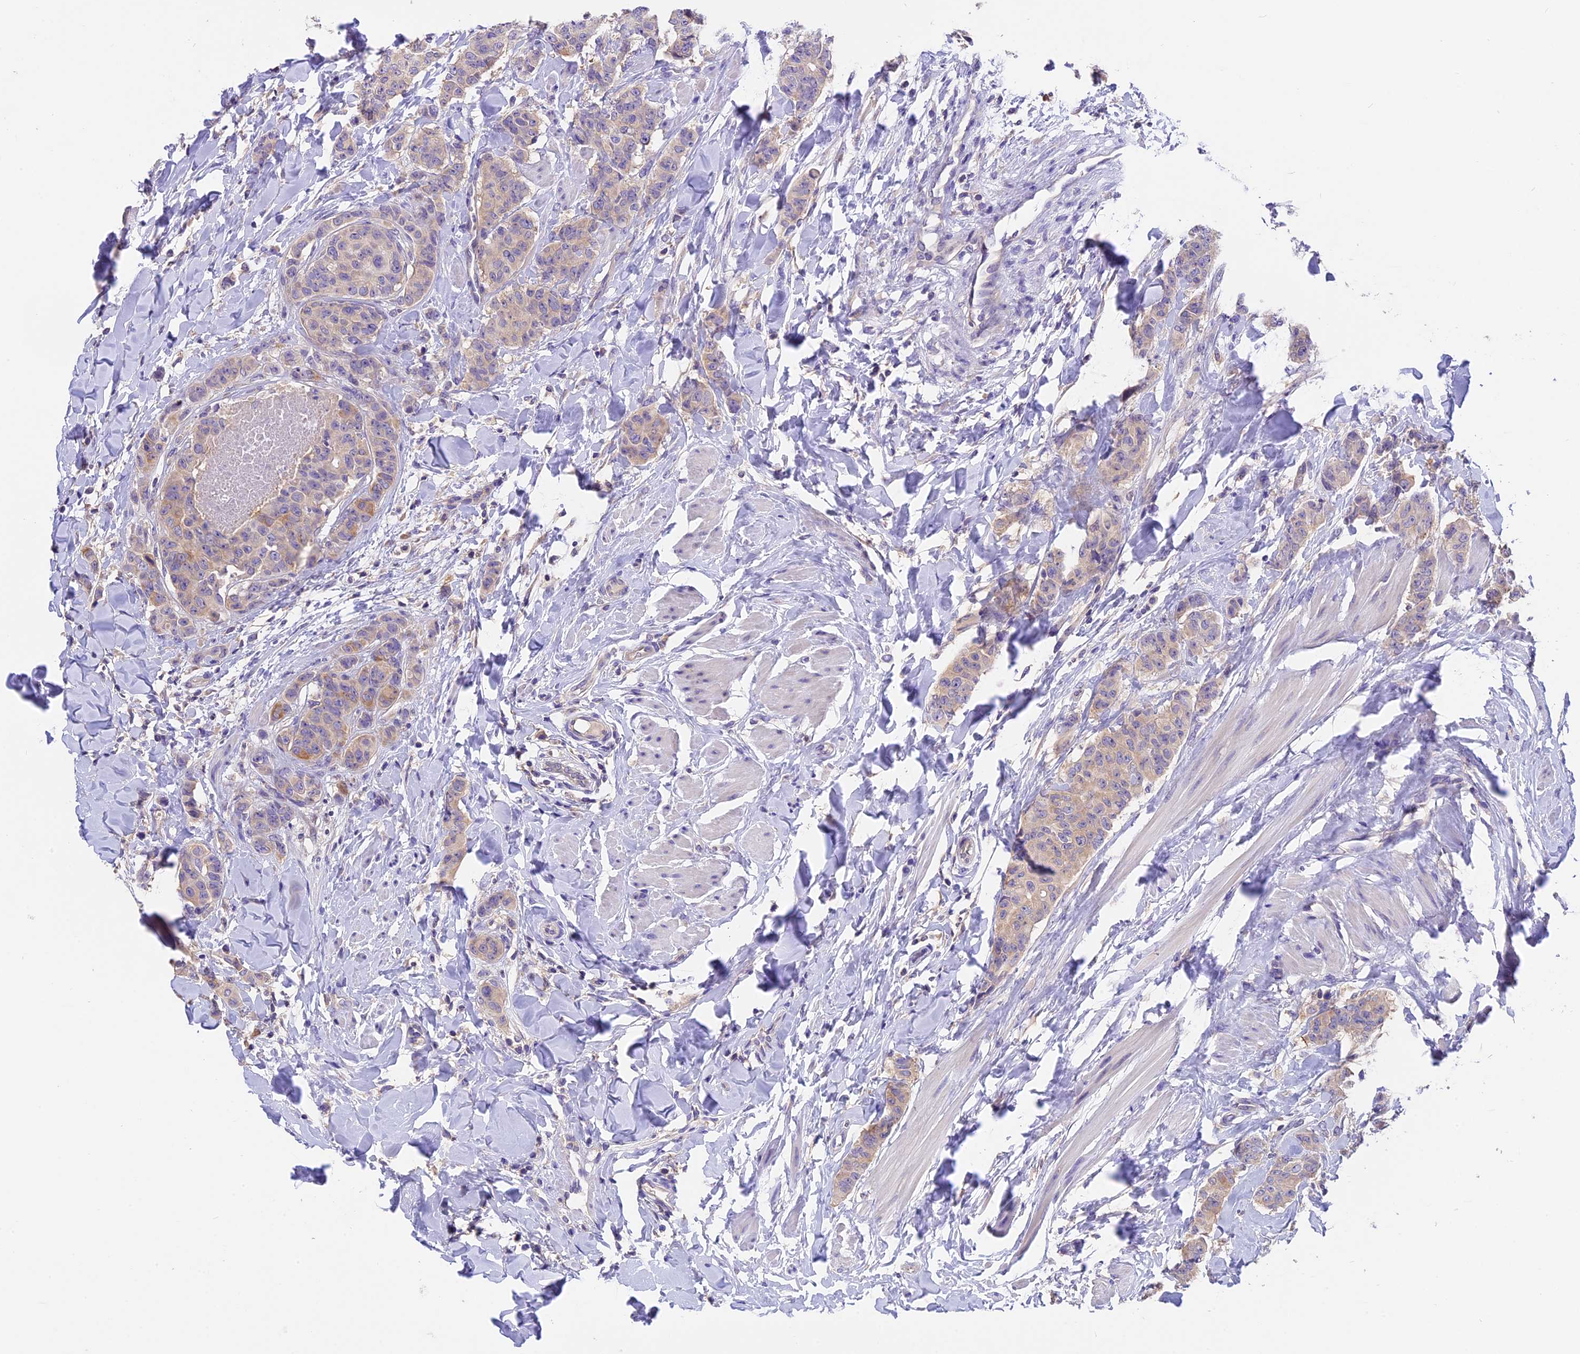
{"staining": {"intensity": "weak", "quantity": "<25%", "location": "cytoplasmic/membranous"}, "tissue": "breast cancer", "cell_type": "Tumor cells", "image_type": "cancer", "snomed": [{"axis": "morphology", "description": "Duct carcinoma"}, {"axis": "topography", "description": "Breast"}], "caption": "DAB (3,3'-diaminobenzidine) immunohistochemical staining of breast cancer (intraductal carcinoma) exhibits no significant staining in tumor cells.", "gene": "AP3B2", "patient": {"sex": "female", "age": 40}}